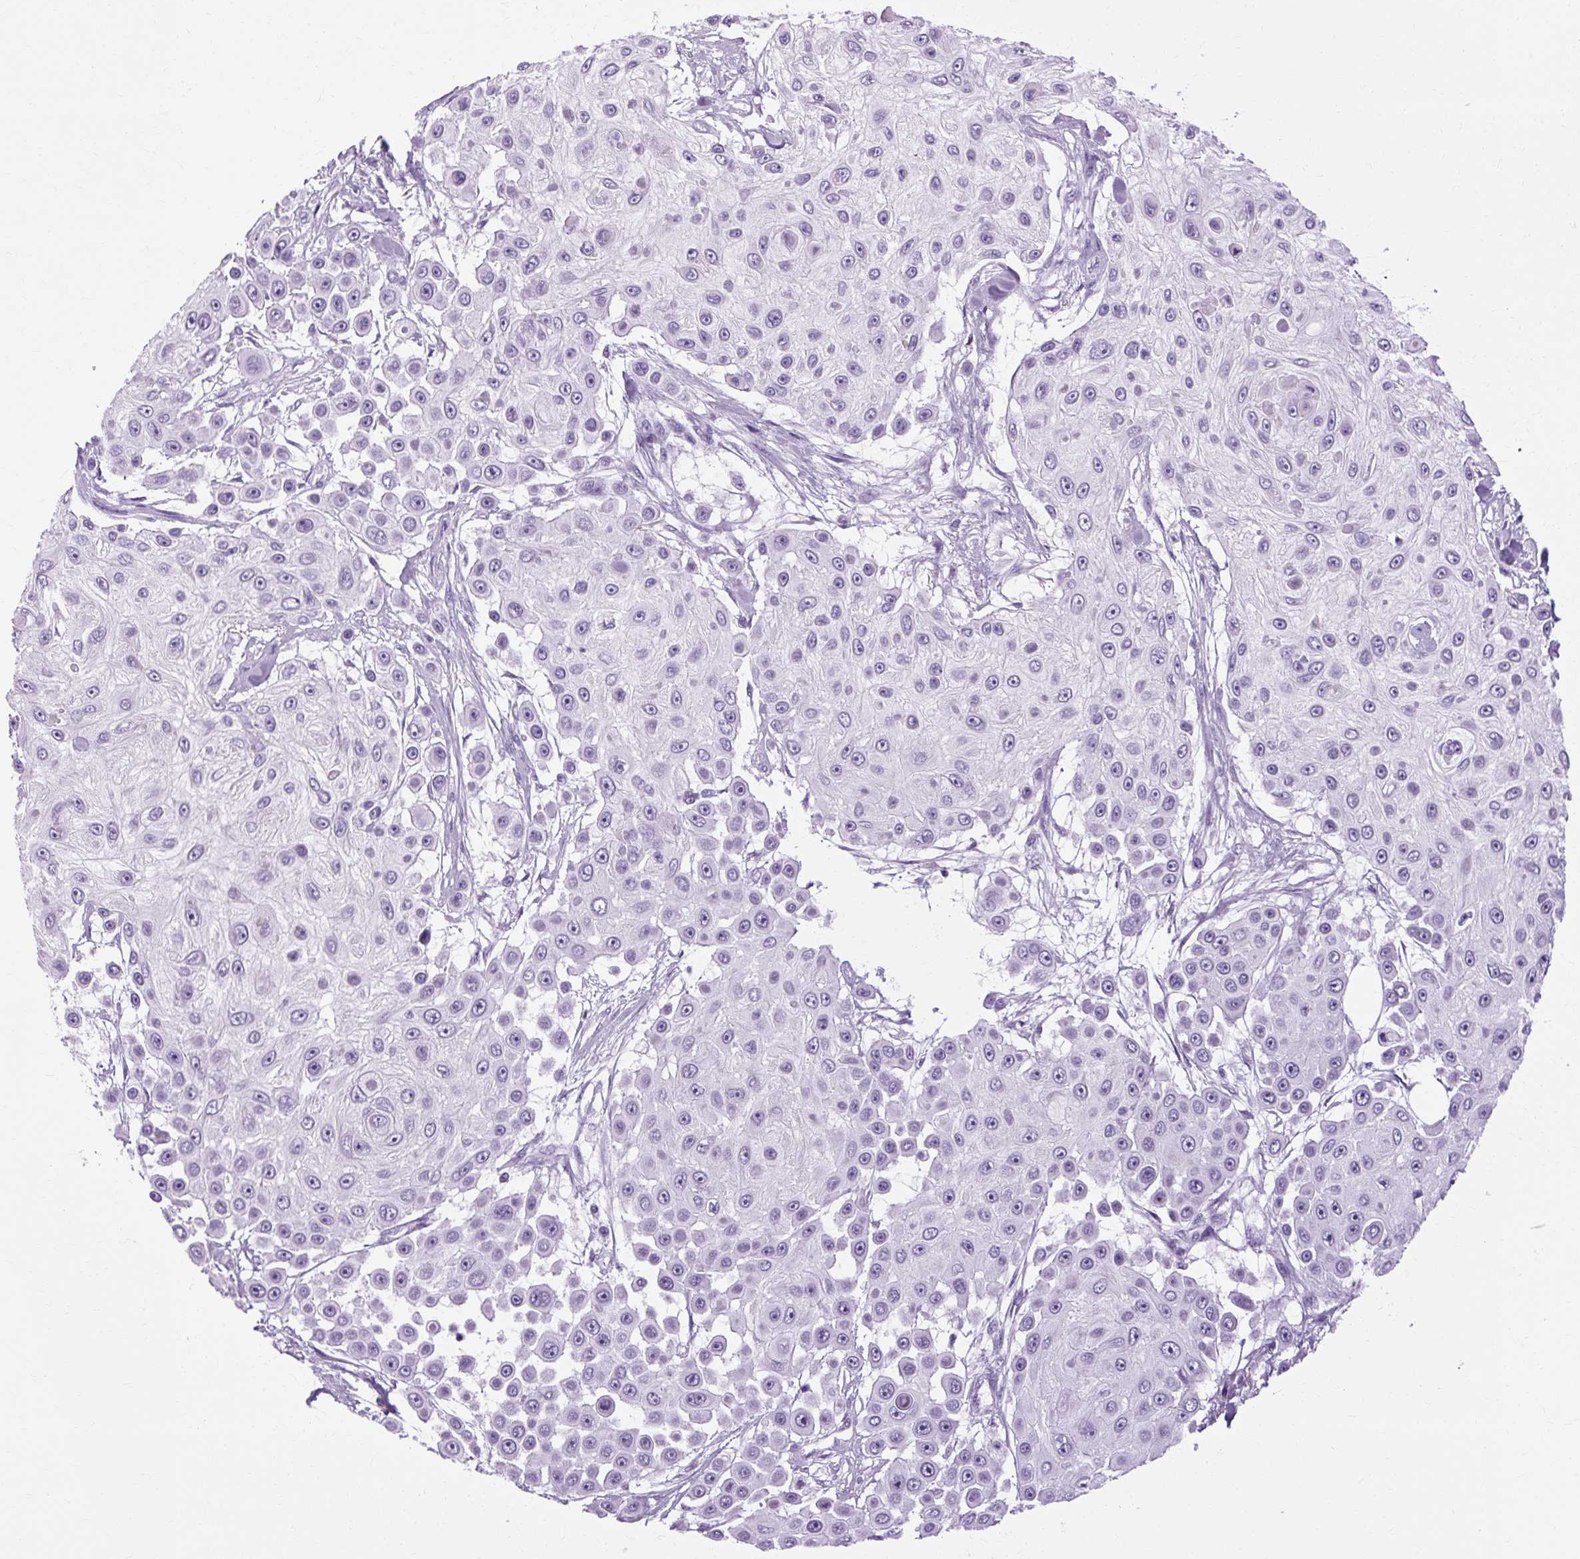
{"staining": {"intensity": "negative", "quantity": "none", "location": "none"}, "tissue": "skin cancer", "cell_type": "Tumor cells", "image_type": "cancer", "snomed": [{"axis": "morphology", "description": "Squamous cell carcinoma, NOS"}, {"axis": "topography", "description": "Skin"}], "caption": "High power microscopy histopathology image of an immunohistochemistry (IHC) photomicrograph of squamous cell carcinoma (skin), revealing no significant expression in tumor cells. (Brightfield microscopy of DAB (3,3'-diaminobenzidine) immunohistochemistry at high magnification).", "gene": "B3GNT4", "patient": {"sex": "male", "age": 67}}